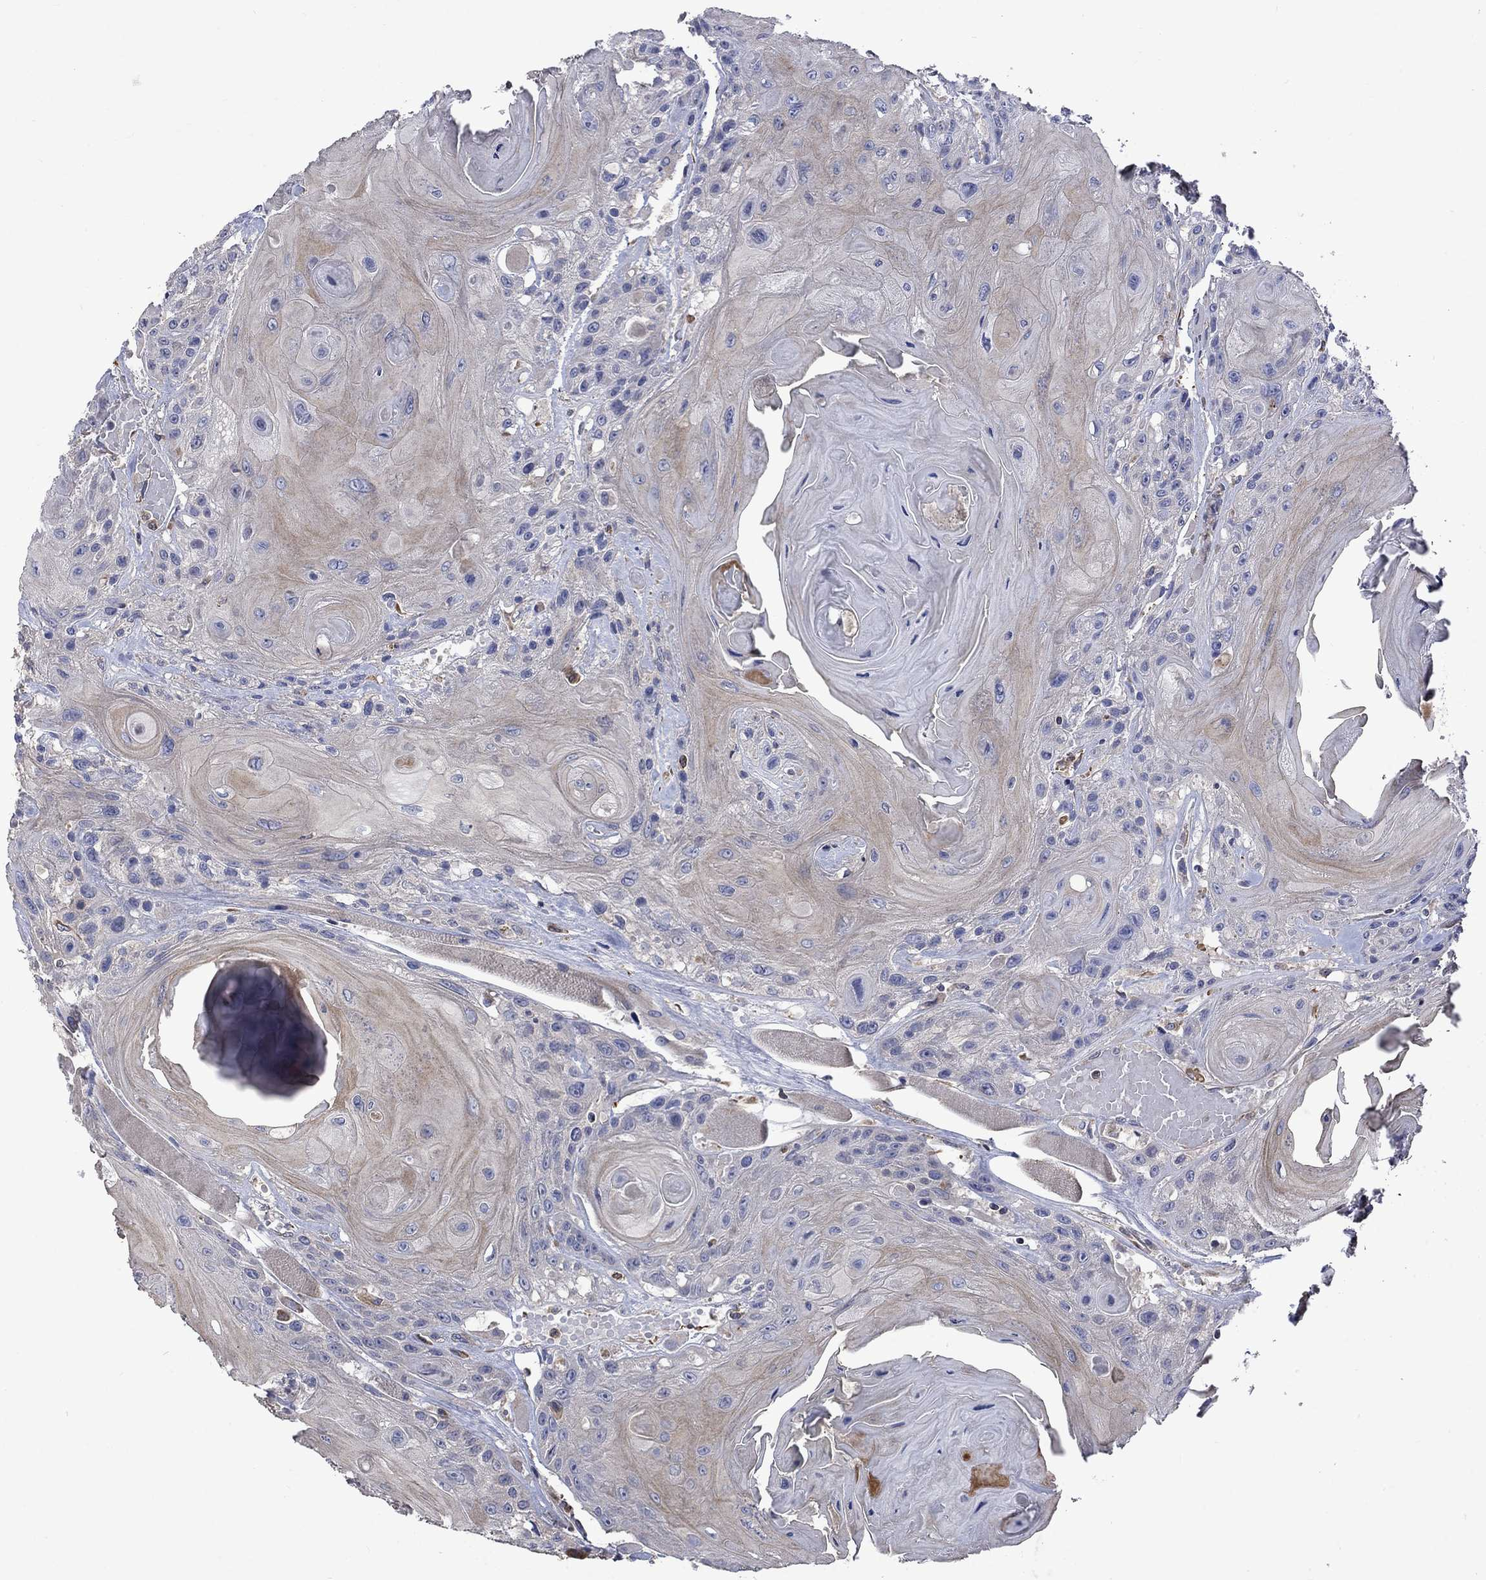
{"staining": {"intensity": "weak", "quantity": "25%-75%", "location": "cytoplasmic/membranous"}, "tissue": "head and neck cancer", "cell_type": "Tumor cells", "image_type": "cancer", "snomed": [{"axis": "morphology", "description": "Squamous cell carcinoma, NOS"}, {"axis": "topography", "description": "Head-Neck"}], "caption": "About 25%-75% of tumor cells in head and neck squamous cell carcinoma reveal weak cytoplasmic/membranous protein expression as visualized by brown immunohistochemical staining.", "gene": "CAMKK2", "patient": {"sex": "female", "age": 59}}